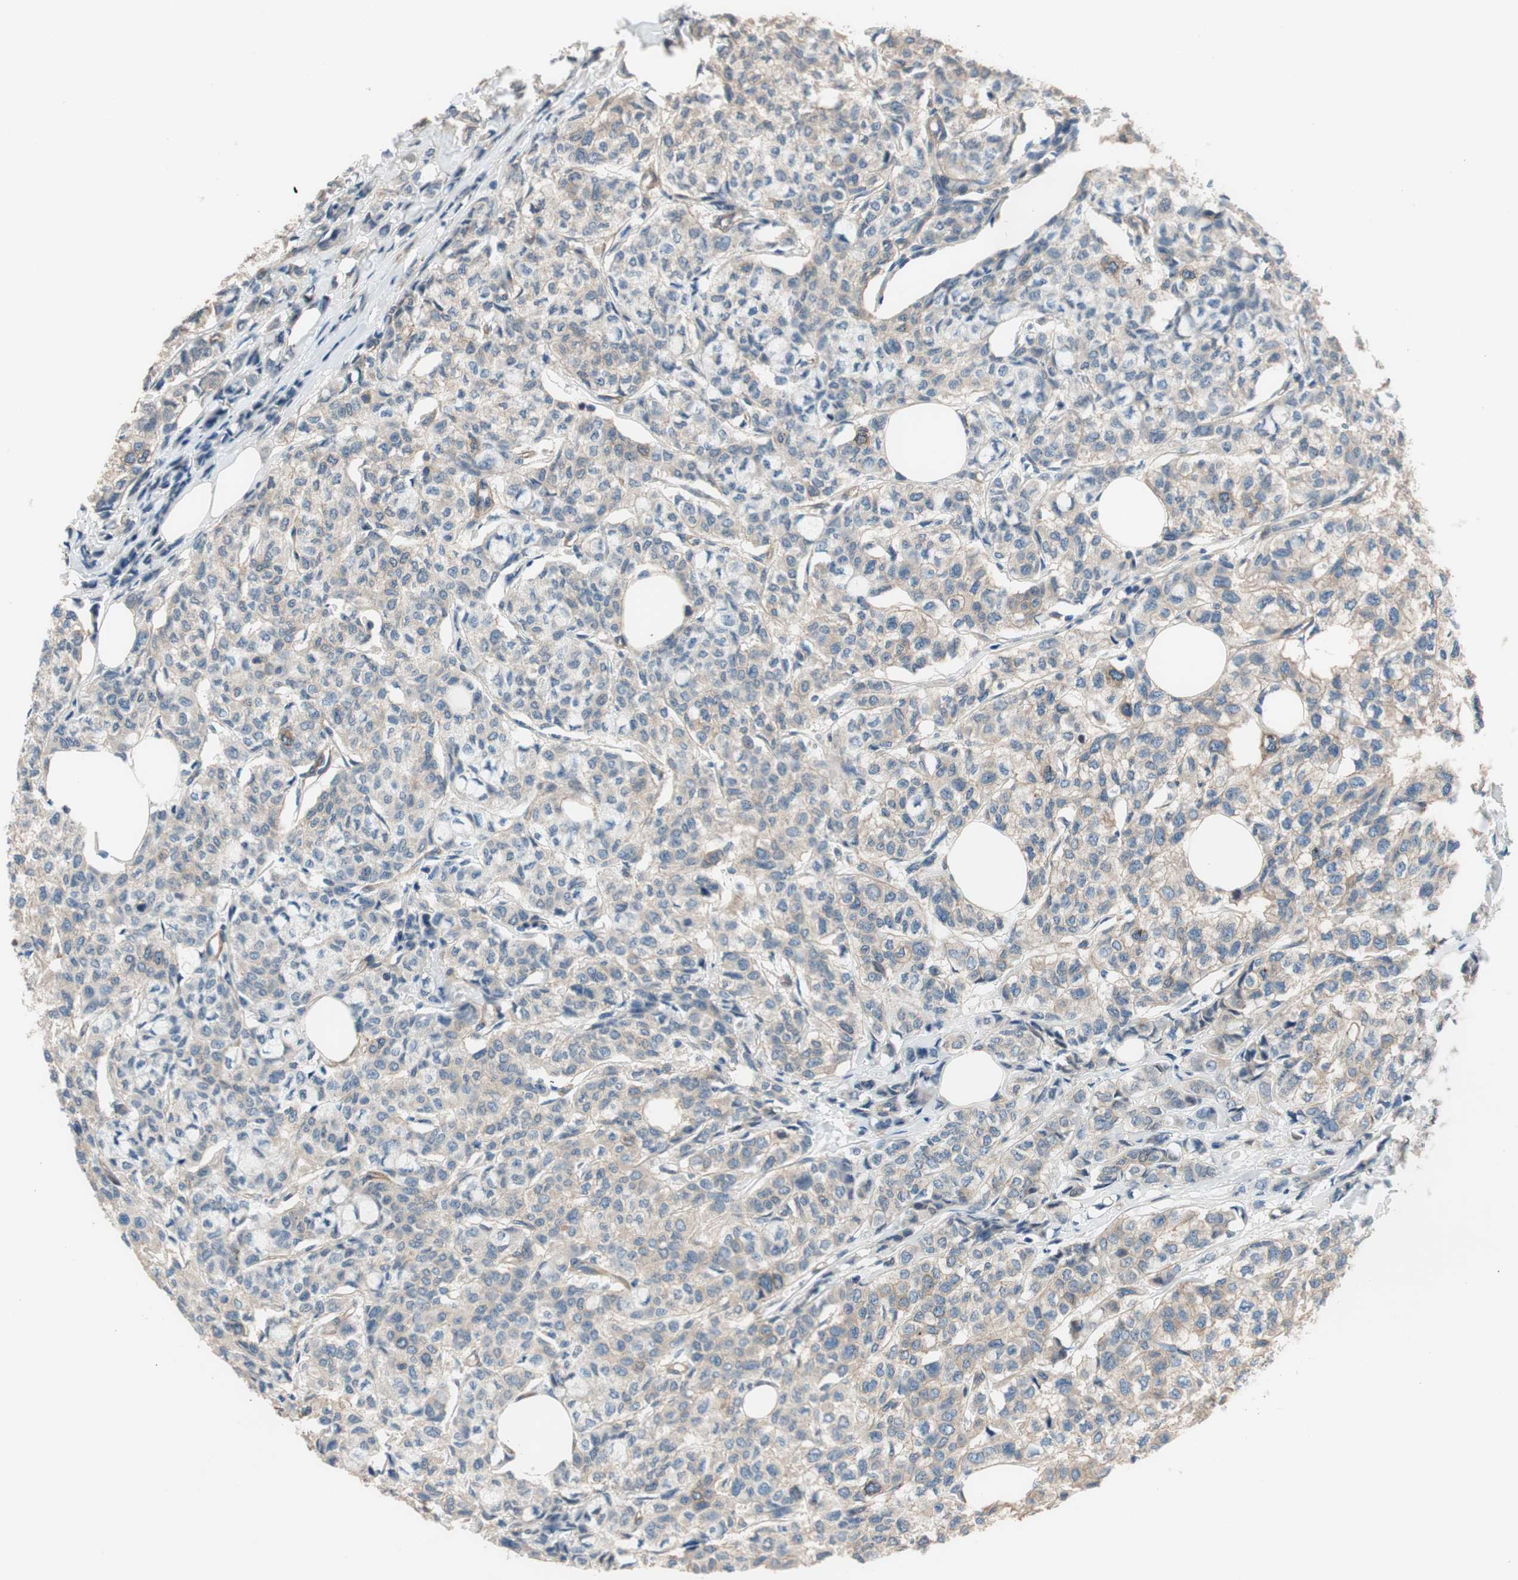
{"staining": {"intensity": "weak", "quantity": ">75%", "location": "cytoplasmic/membranous"}, "tissue": "breast cancer", "cell_type": "Tumor cells", "image_type": "cancer", "snomed": [{"axis": "morphology", "description": "Lobular carcinoma"}, {"axis": "topography", "description": "Breast"}], "caption": "Breast cancer (lobular carcinoma) tissue demonstrates weak cytoplasmic/membranous positivity in approximately >75% of tumor cells (brown staining indicates protein expression, while blue staining denotes nuclei).", "gene": "CALML3", "patient": {"sex": "female", "age": 60}}